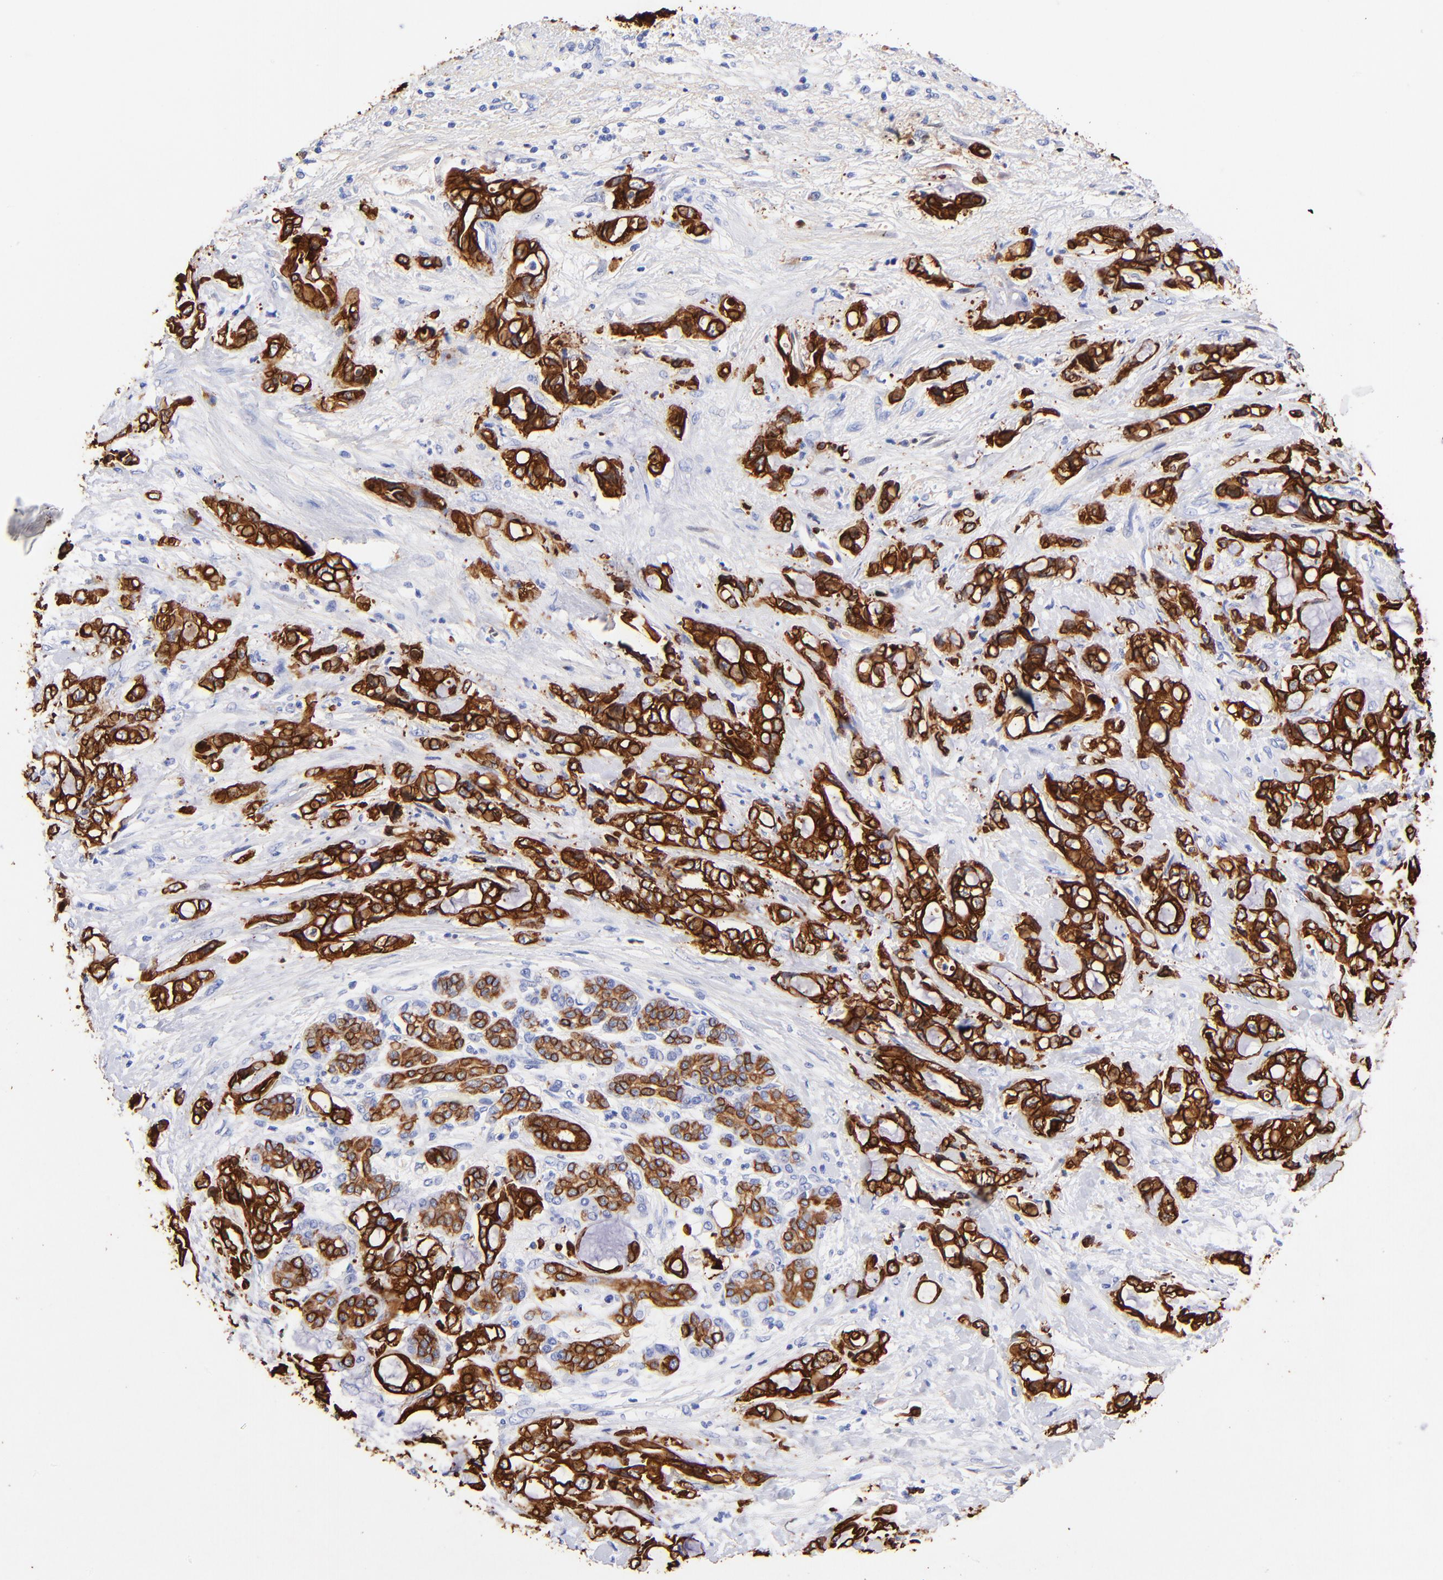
{"staining": {"intensity": "strong", "quantity": ">75%", "location": "cytoplasmic/membranous"}, "tissue": "pancreatic cancer", "cell_type": "Tumor cells", "image_type": "cancer", "snomed": [{"axis": "morphology", "description": "Adenocarcinoma, NOS"}, {"axis": "topography", "description": "Pancreas"}], "caption": "IHC image of neoplastic tissue: human pancreatic adenocarcinoma stained using immunohistochemistry (IHC) exhibits high levels of strong protein expression localized specifically in the cytoplasmic/membranous of tumor cells, appearing as a cytoplasmic/membranous brown color.", "gene": "KRT19", "patient": {"sex": "female", "age": 70}}